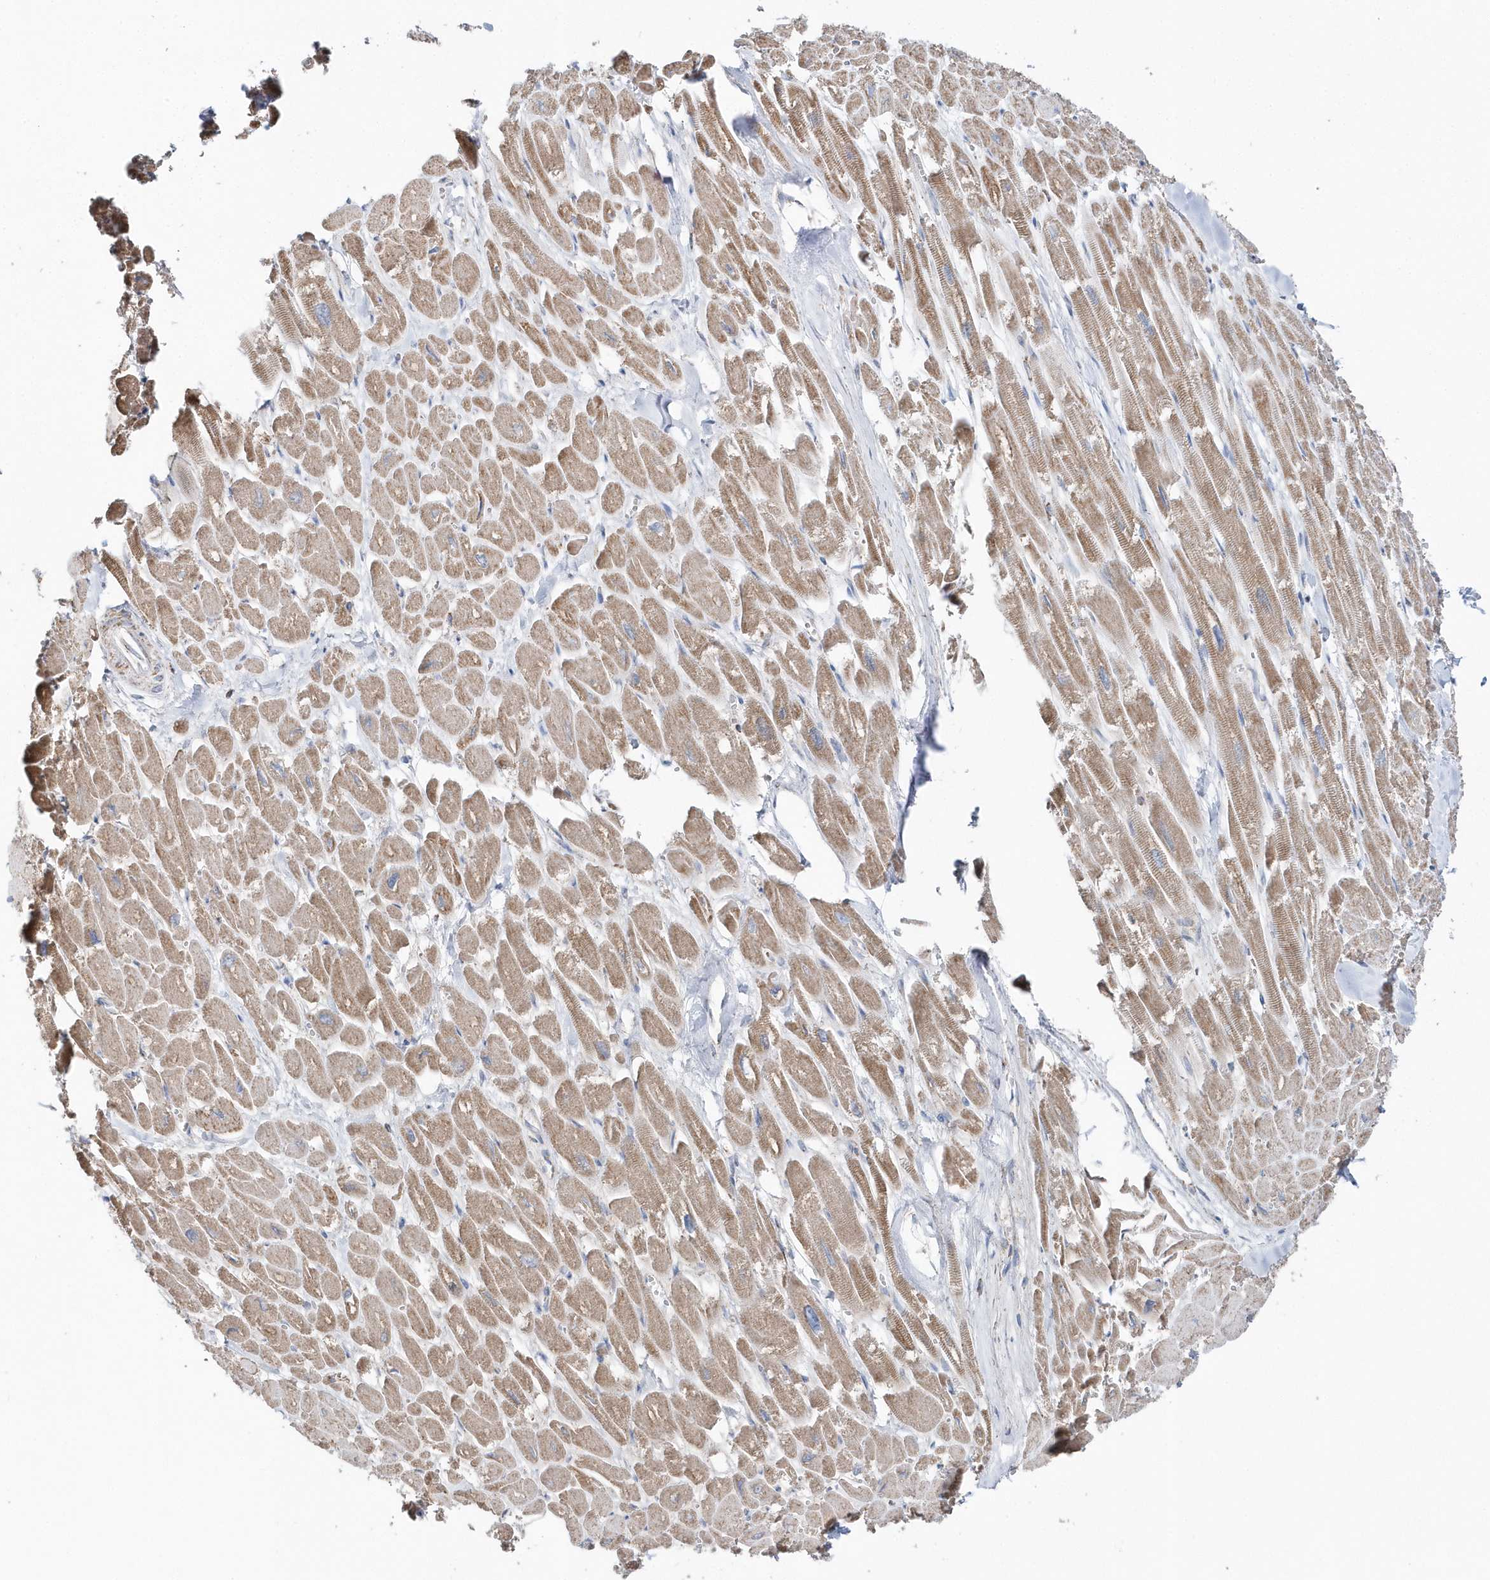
{"staining": {"intensity": "moderate", "quantity": ">75%", "location": "cytoplasmic/membranous"}, "tissue": "heart muscle", "cell_type": "Cardiomyocytes", "image_type": "normal", "snomed": [{"axis": "morphology", "description": "Normal tissue, NOS"}, {"axis": "topography", "description": "Heart"}], "caption": "Protein analysis of benign heart muscle demonstrates moderate cytoplasmic/membranous positivity in approximately >75% of cardiomyocytes.", "gene": "TMCO6", "patient": {"sex": "male", "age": 54}}